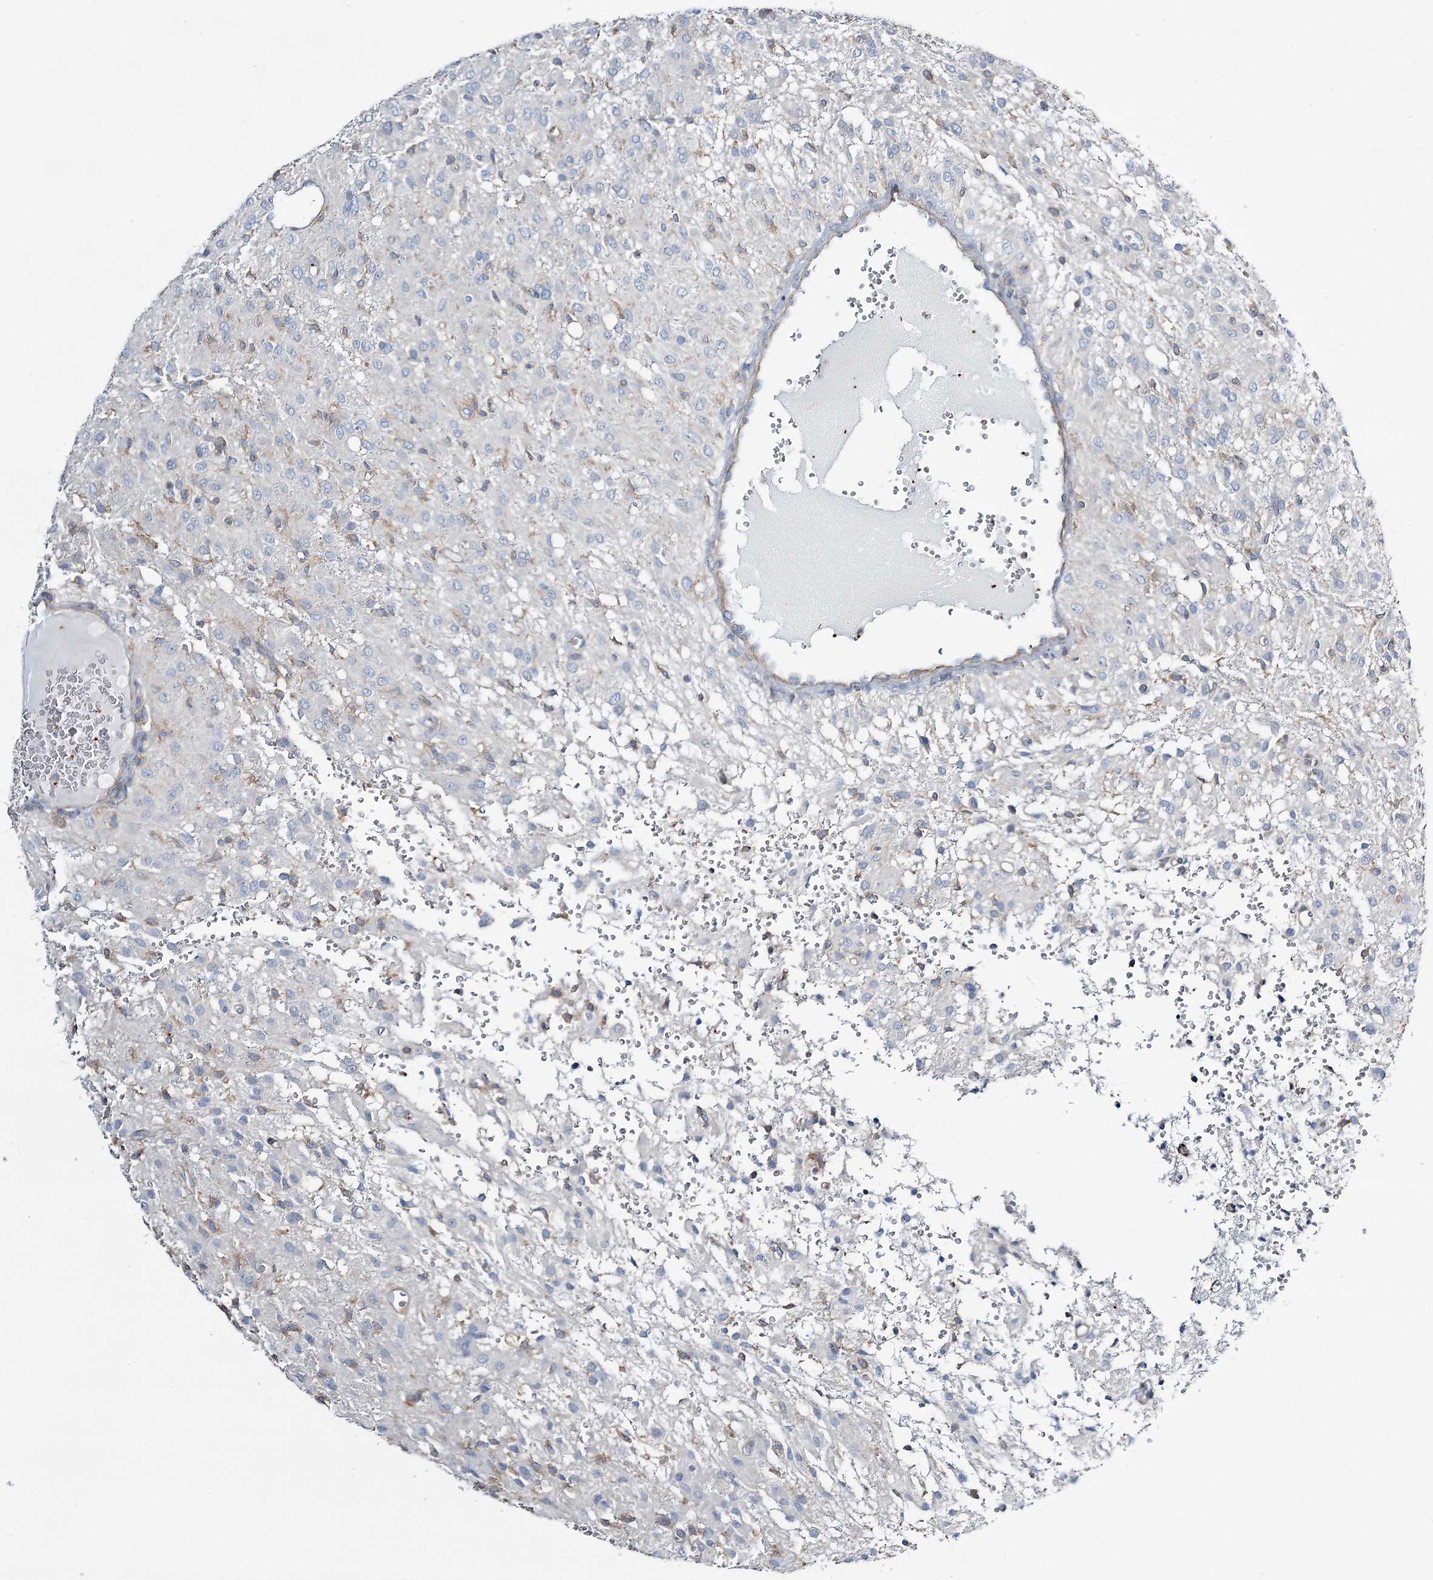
{"staining": {"intensity": "negative", "quantity": "none", "location": "none"}, "tissue": "glioma", "cell_type": "Tumor cells", "image_type": "cancer", "snomed": [{"axis": "morphology", "description": "Glioma, malignant, High grade"}, {"axis": "topography", "description": "Brain"}], "caption": "This is an immunohistochemistry image of human glioma. There is no staining in tumor cells.", "gene": "CUEDC2", "patient": {"sex": "female", "age": 59}}